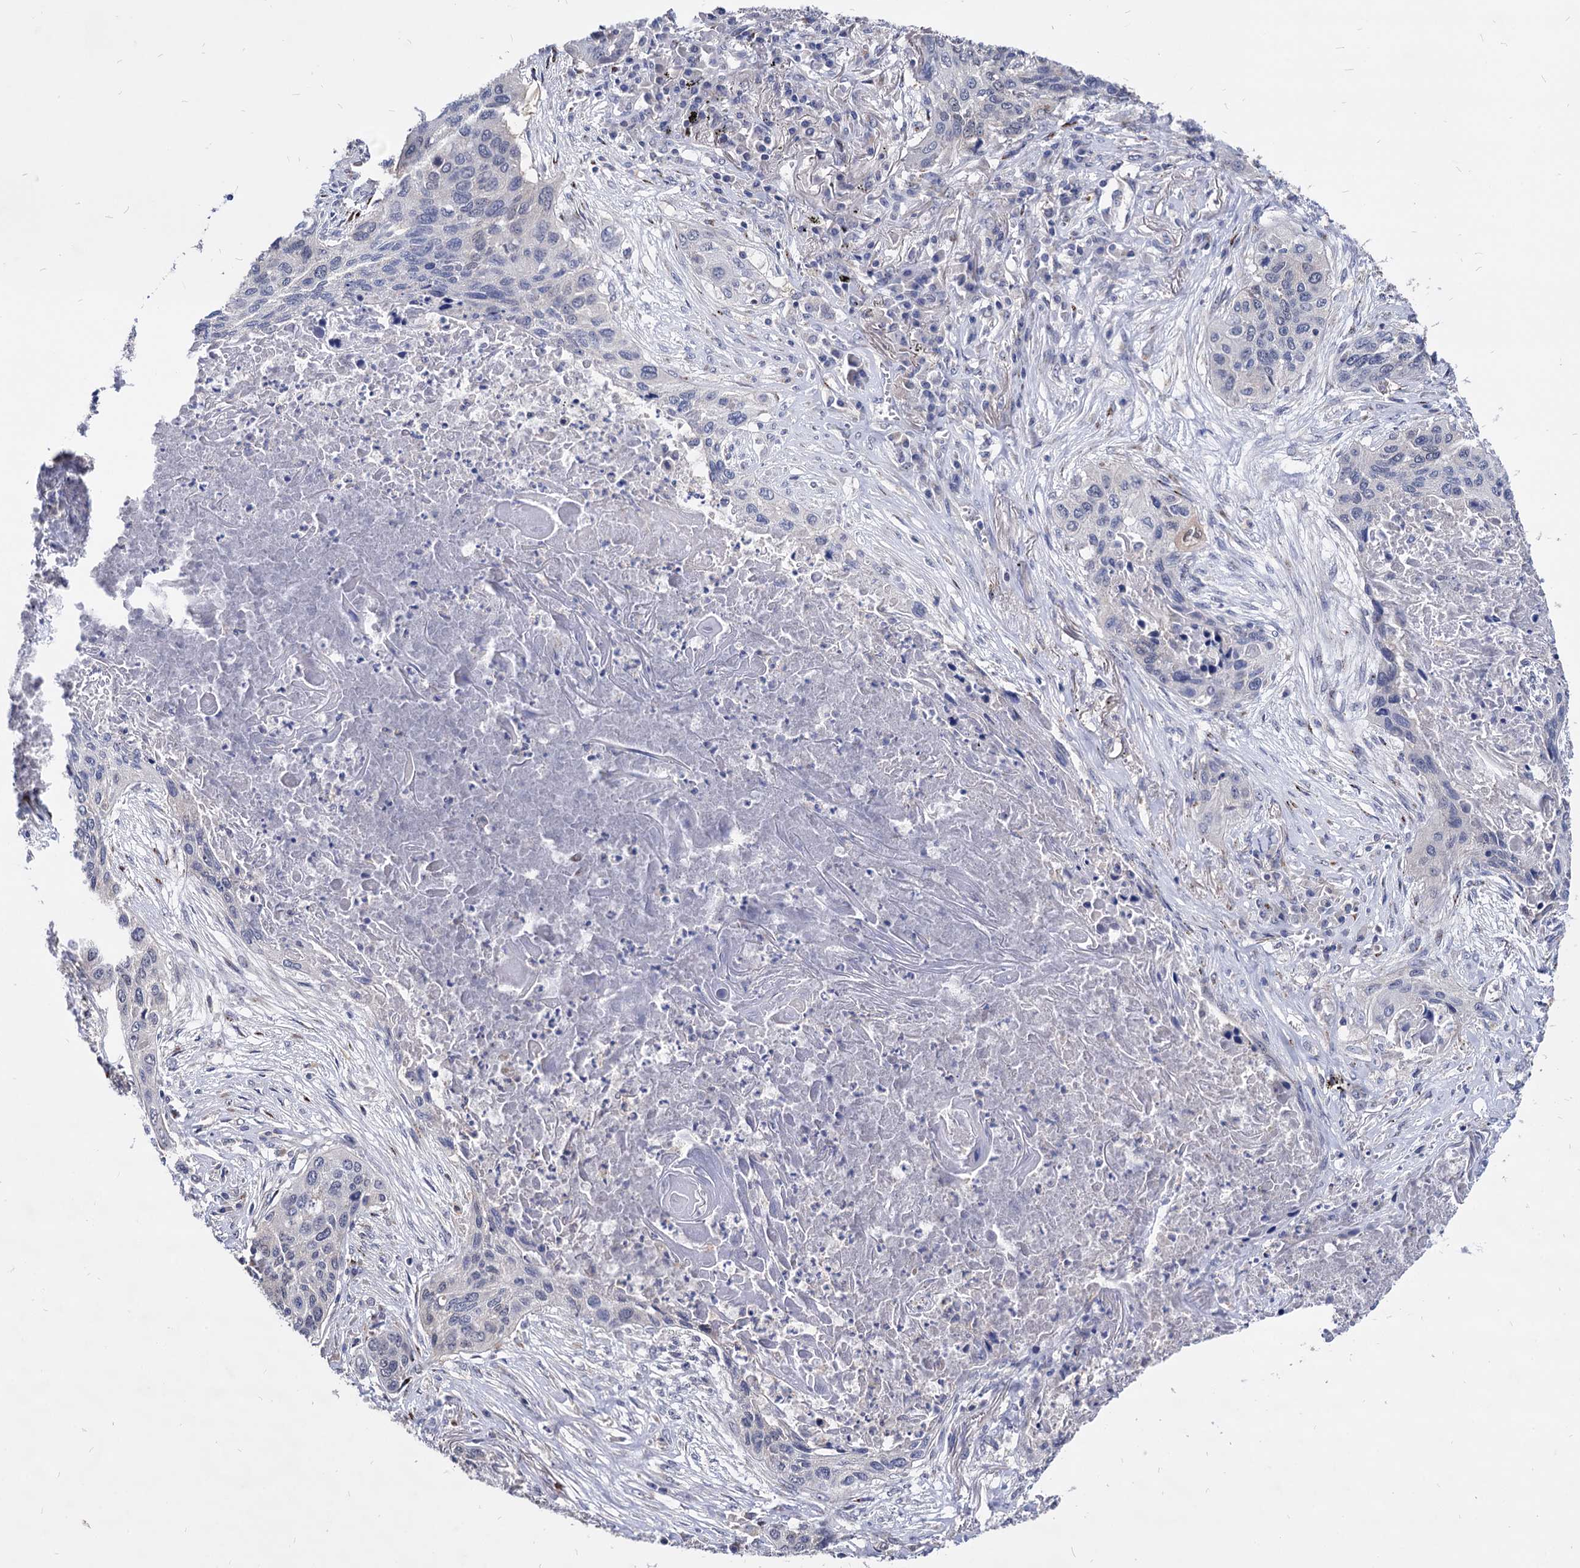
{"staining": {"intensity": "negative", "quantity": "none", "location": "none"}, "tissue": "lung cancer", "cell_type": "Tumor cells", "image_type": "cancer", "snomed": [{"axis": "morphology", "description": "Squamous cell carcinoma, NOS"}, {"axis": "topography", "description": "Lung"}], "caption": "Protein analysis of lung cancer displays no significant staining in tumor cells.", "gene": "ESD", "patient": {"sex": "female", "age": 63}}